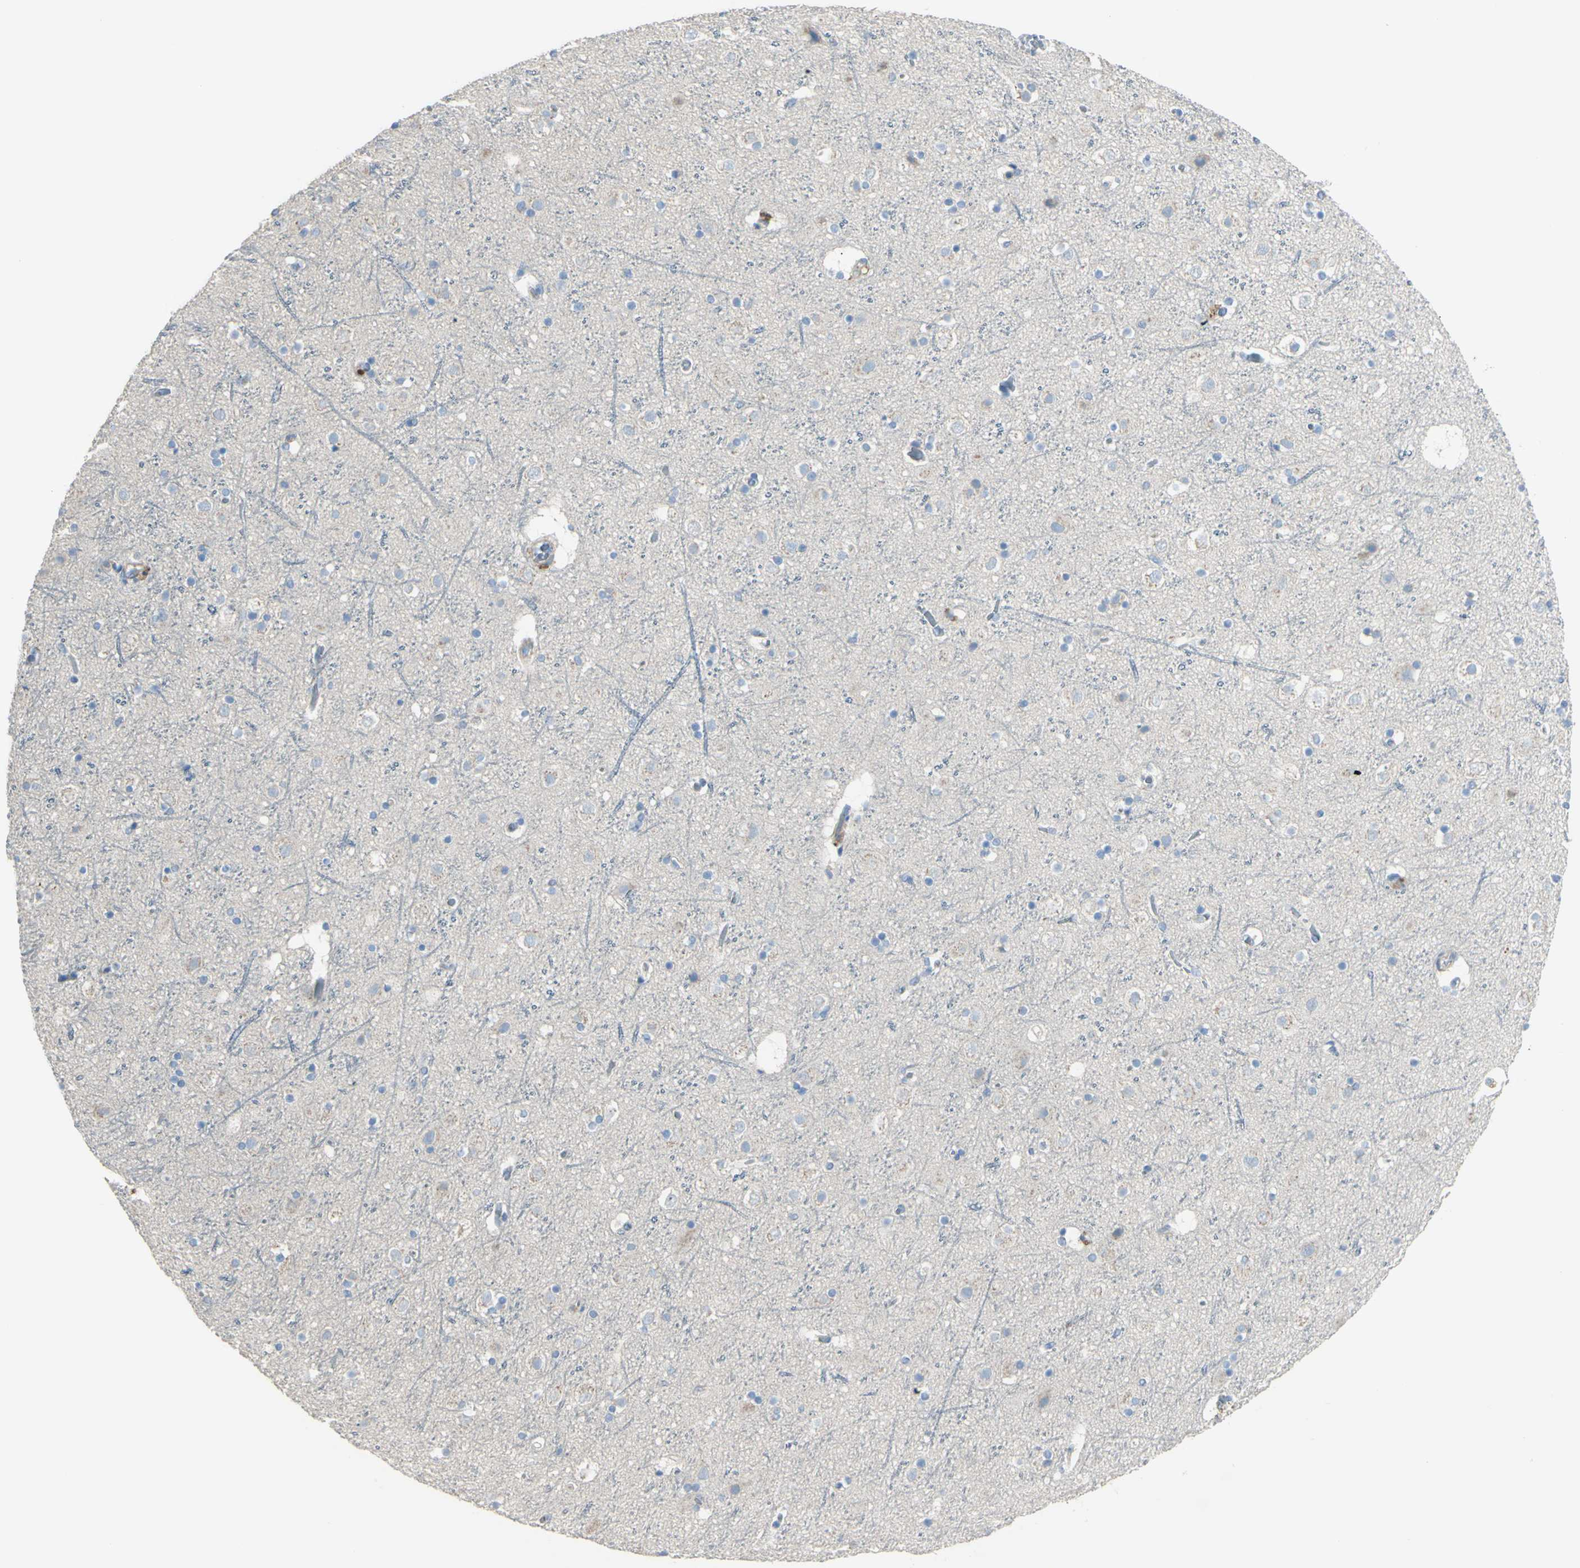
{"staining": {"intensity": "negative", "quantity": "none", "location": "none"}, "tissue": "cerebral cortex", "cell_type": "Endothelial cells", "image_type": "normal", "snomed": [{"axis": "morphology", "description": "Normal tissue, NOS"}, {"axis": "topography", "description": "Cerebral cortex"}], "caption": "This is an immunohistochemistry (IHC) micrograph of normal cerebral cortex. There is no positivity in endothelial cells.", "gene": "B4GALT3", "patient": {"sex": "male", "age": 45}}